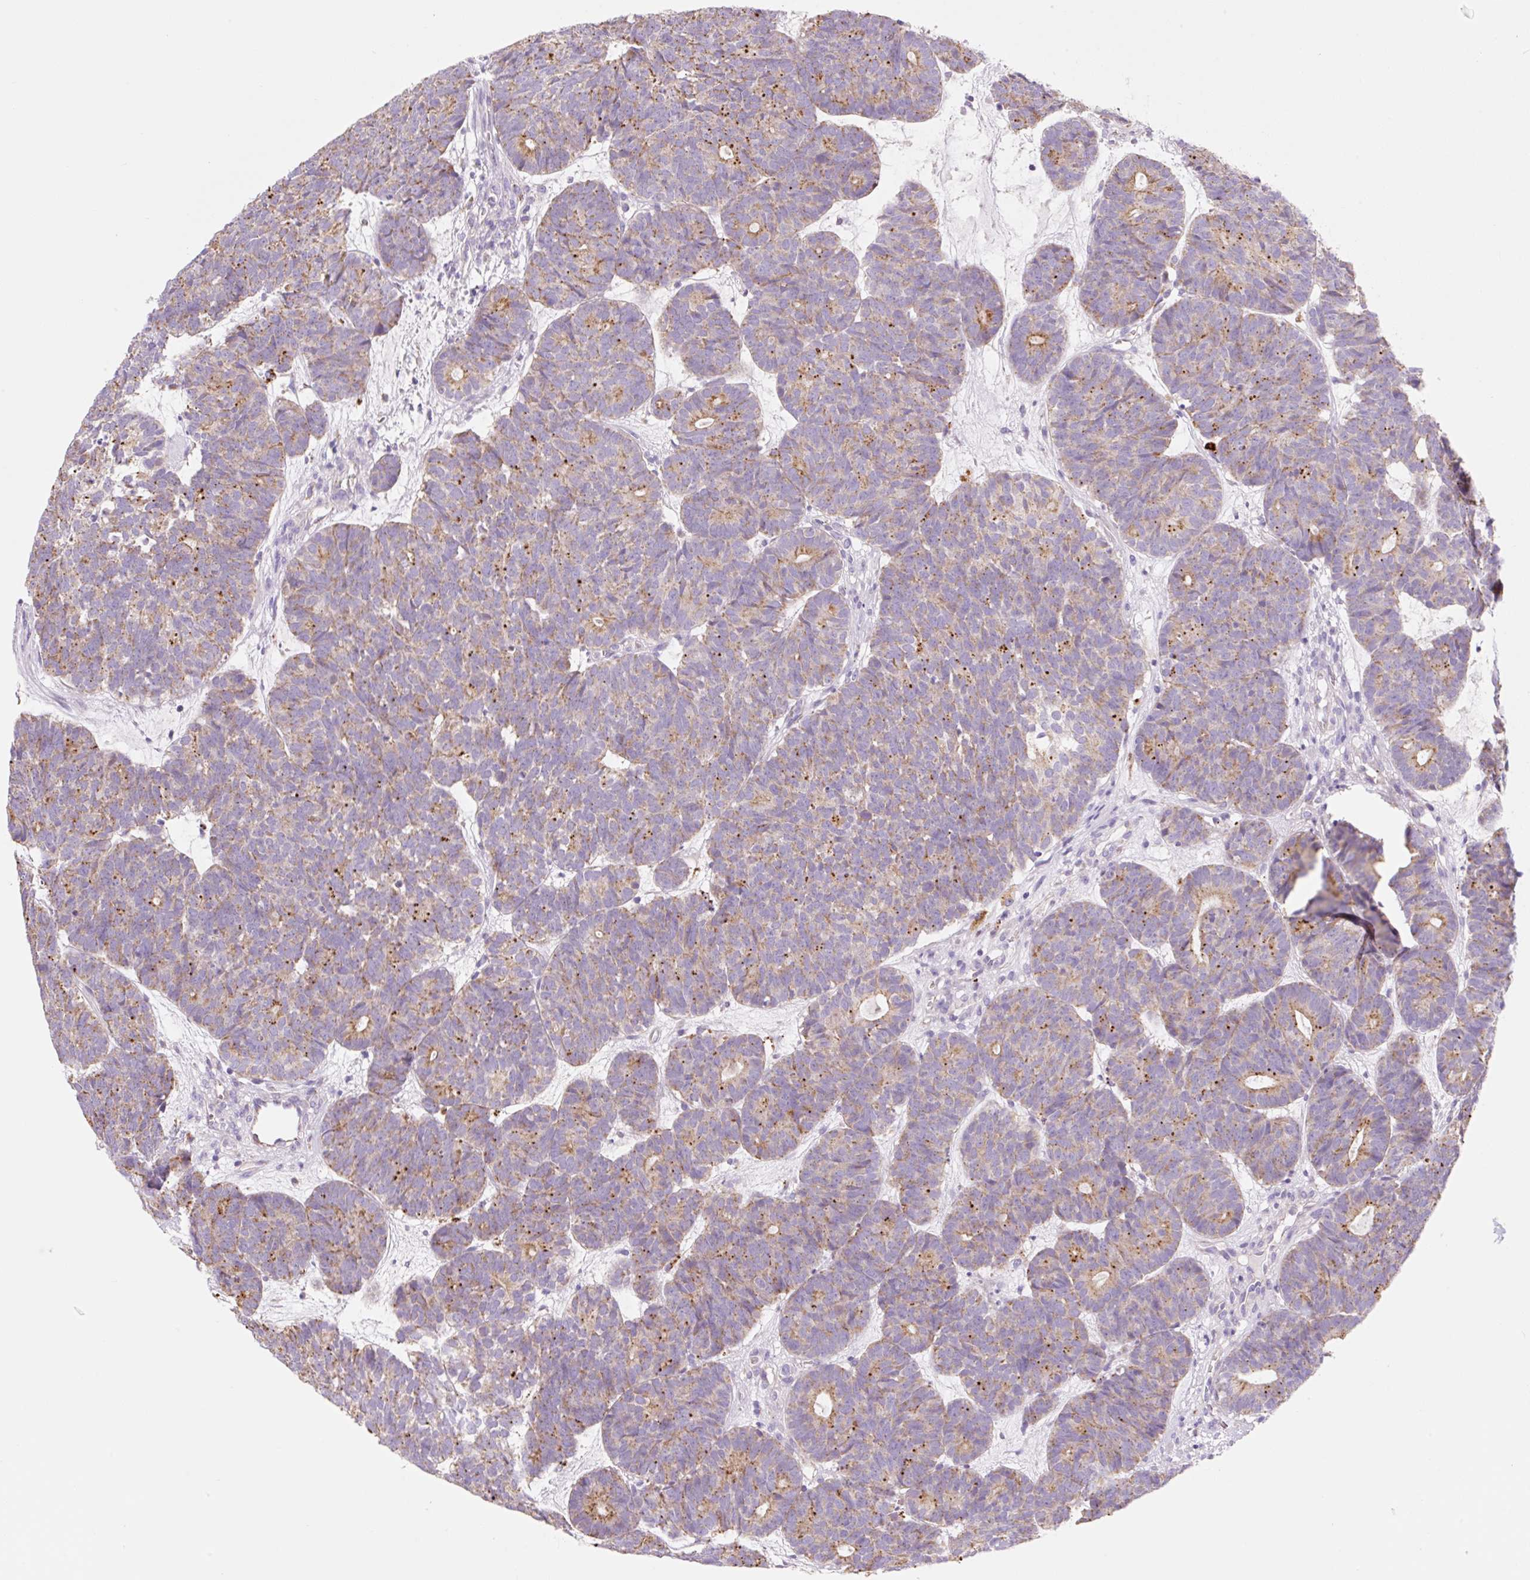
{"staining": {"intensity": "moderate", "quantity": "25%-75%", "location": "cytoplasmic/membranous"}, "tissue": "head and neck cancer", "cell_type": "Tumor cells", "image_type": "cancer", "snomed": [{"axis": "morphology", "description": "Adenocarcinoma, NOS"}, {"axis": "topography", "description": "Head-Neck"}], "caption": "Approximately 25%-75% of tumor cells in human head and neck adenocarcinoma demonstrate moderate cytoplasmic/membranous protein positivity as visualized by brown immunohistochemical staining.", "gene": "CLEC3A", "patient": {"sex": "female", "age": 81}}